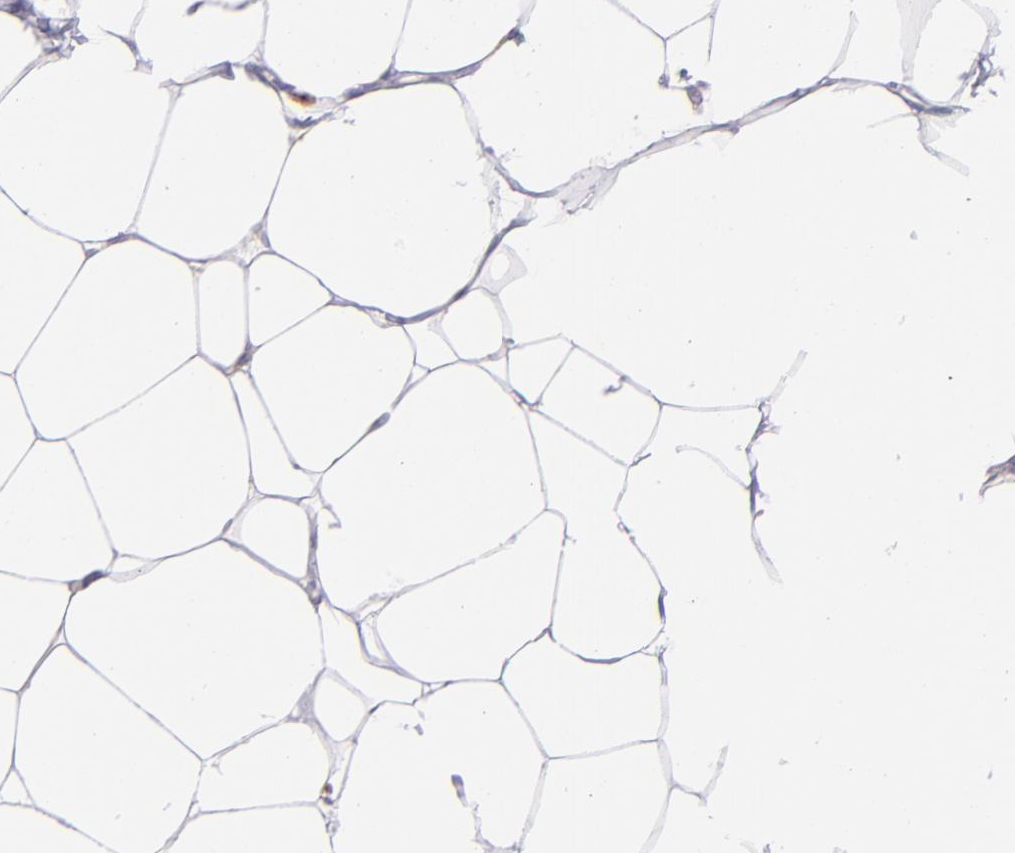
{"staining": {"intensity": "negative", "quantity": "none", "location": "none"}, "tissue": "adipose tissue", "cell_type": "Adipocytes", "image_type": "normal", "snomed": [{"axis": "morphology", "description": "Normal tissue, NOS"}, {"axis": "morphology", "description": "Adenocarcinoma, NOS"}, {"axis": "topography", "description": "Colon"}, {"axis": "topography", "description": "Peripheral nerve tissue"}], "caption": "DAB immunohistochemical staining of normal human adipose tissue demonstrates no significant staining in adipocytes. (Immunohistochemistry, brightfield microscopy, high magnification).", "gene": "TRAF3", "patient": {"sex": "male", "age": 14}}